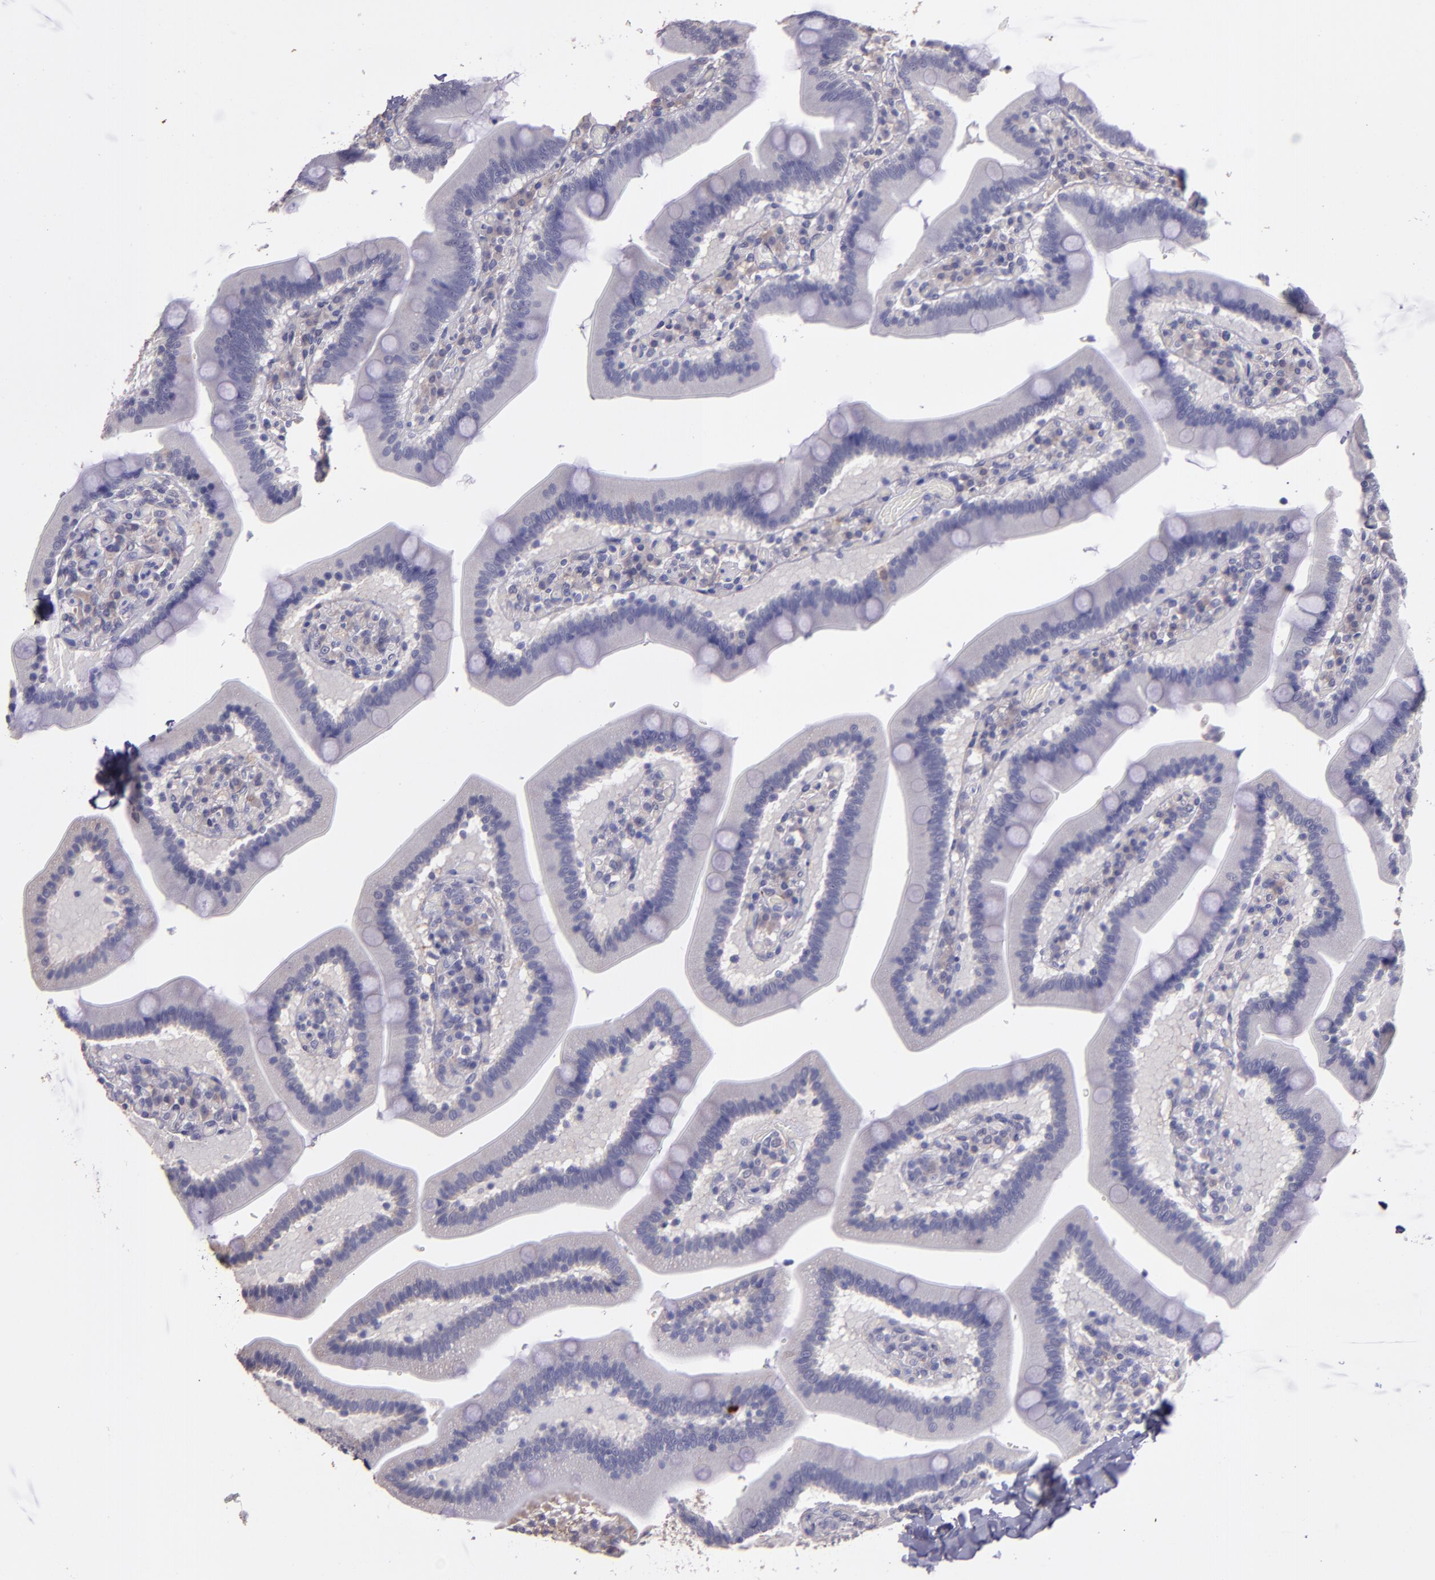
{"staining": {"intensity": "weak", "quantity": "<25%", "location": "cytoplasmic/membranous"}, "tissue": "duodenum", "cell_type": "Glandular cells", "image_type": "normal", "snomed": [{"axis": "morphology", "description": "Normal tissue, NOS"}, {"axis": "topography", "description": "Duodenum"}], "caption": "This histopathology image is of unremarkable duodenum stained with IHC to label a protein in brown with the nuclei are counter-stained blue. There is no staining in glandular cells.", "gene": "PAPPA", "patient": {"sex": "male", "age": 66}}